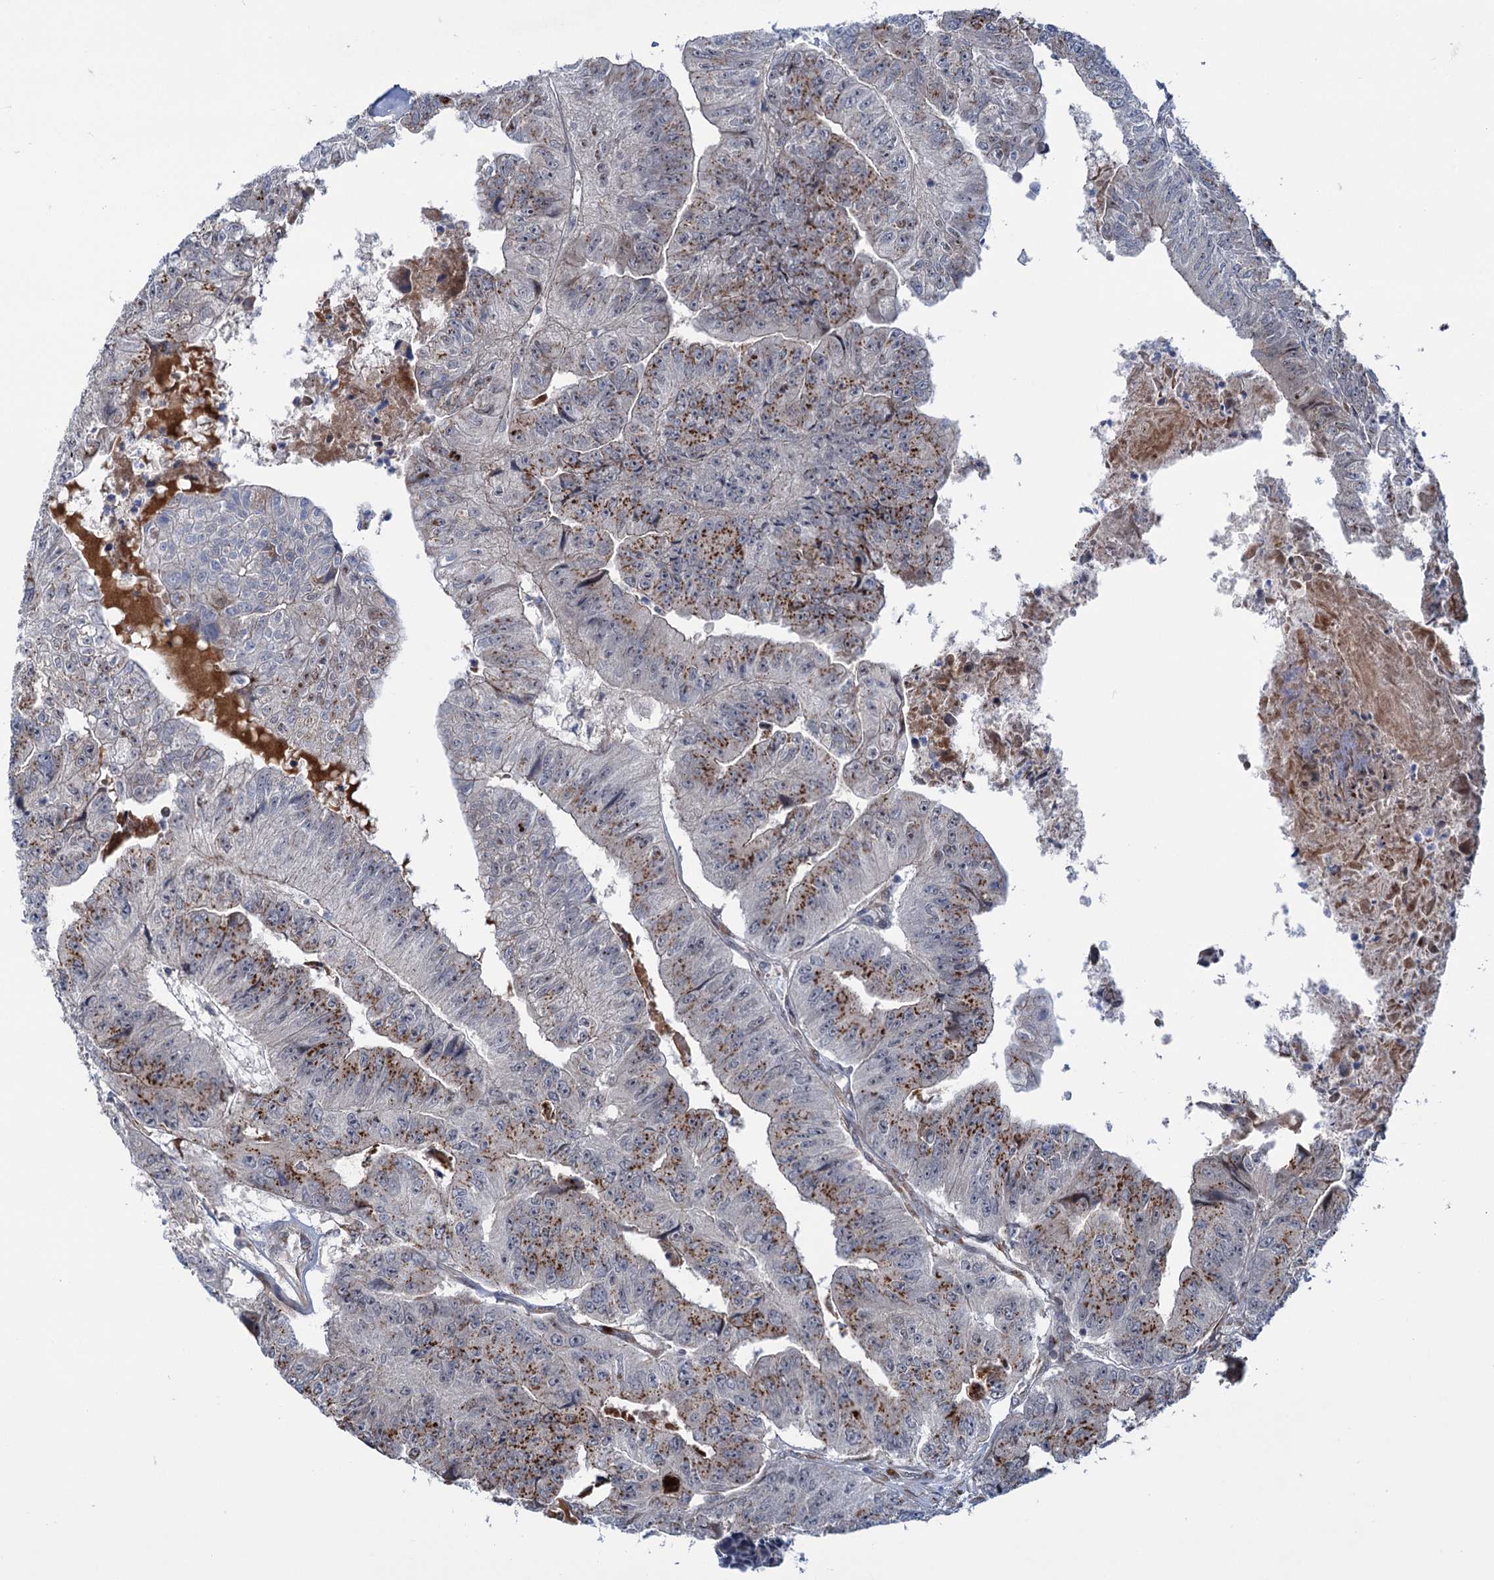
{"staining": {"intensity": "strong", "quantity": "<25%", "location": "cytoplasmic/membranous"}, "tissue": "colorectal cancer", "cell_type": "Tumor cells", "image_type": "cancer", "snomed": [{"axis": "morphology", "description": "Adenocarcinoma, NOS"}, {"axis": "topography", "description": "Colon"}], "caption": "Tumor cells reveal medium levels of strong cytoplasmic/membranous positivity in about <25% of cells in human colorectal adenocarcinoma.", "gene": "ELP4", "patient": {"sex": "female", "age": 67}}